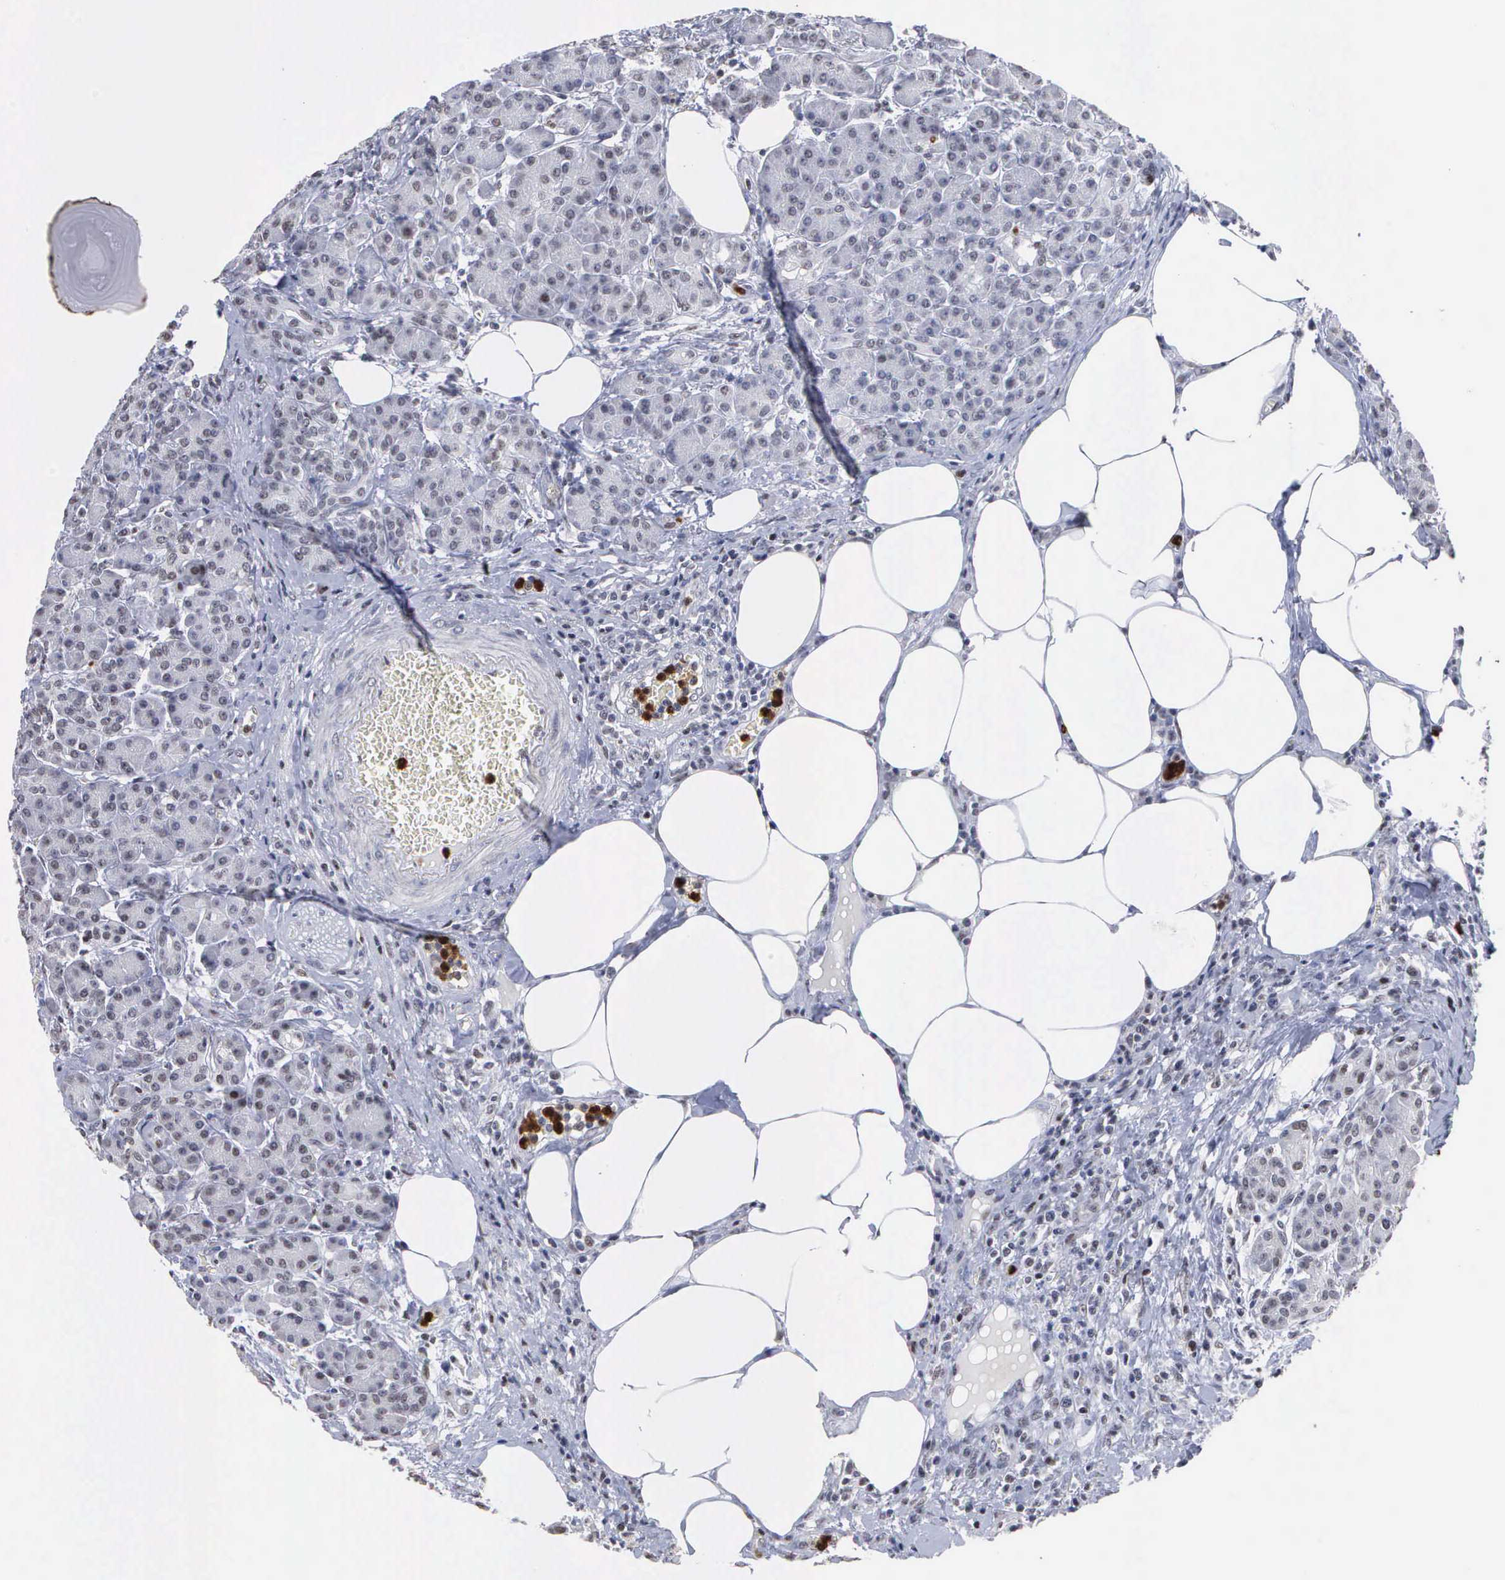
{"staining": {"intensity": "negative", "quantity": "none", "location": "none"}, "tissue": "pancreas", "cell_type": "Exocrine glandular cells", "image_type": "normal", "snomed": [{"axis": "morphology", "description": "Normal tissue, NOS"}, {"axis": "topography", "description": "Pancreas"}], "caption": "Exocrine glandular cells are negative for protein expression in unremarkable human pancreas. The staining is performed using DAB brown chromogen with nuclei counter-stained in using hematoxylin.", "gene": "SPIN3", "patient": {"sex": "female", "age": 73}}